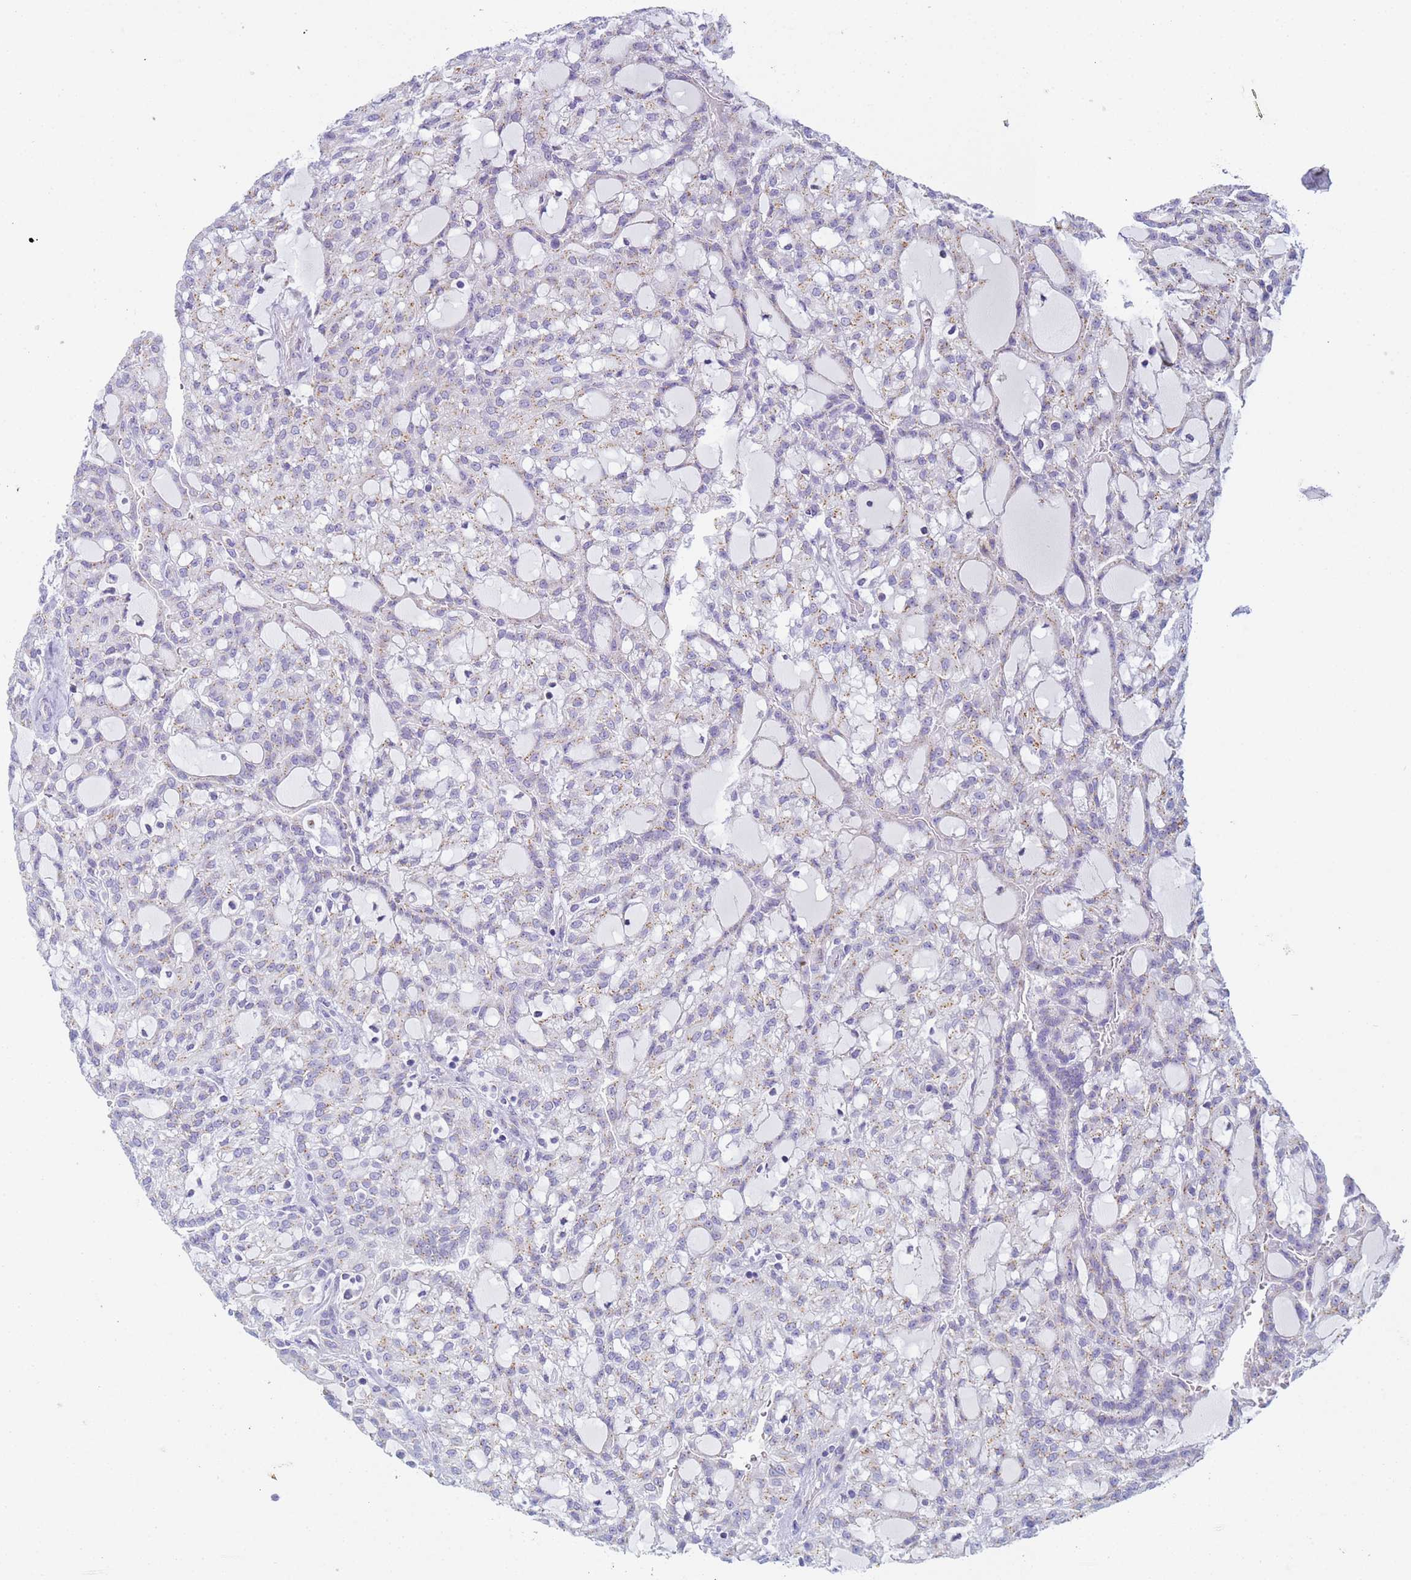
{"staining": {"intensity": "negative", "quantity": "none", "location": "none"}, "tissue": "renal cancer", "cell_type": "Tumor cells", "image_type": "cancer", "snomed": [{"axis": "morphology", "description": "Adenocarcinoma, NOS"}, {"axis": "topography", "description": "Kidney"}], "caption": "DAB (3,3'-diaminobenzidine) immunohistochemical staining of renal adenocarcinoma exhibits no significant expression in tumor cells.", "gene": "CR1", "patient": {"sex": "male", "age": 63}}